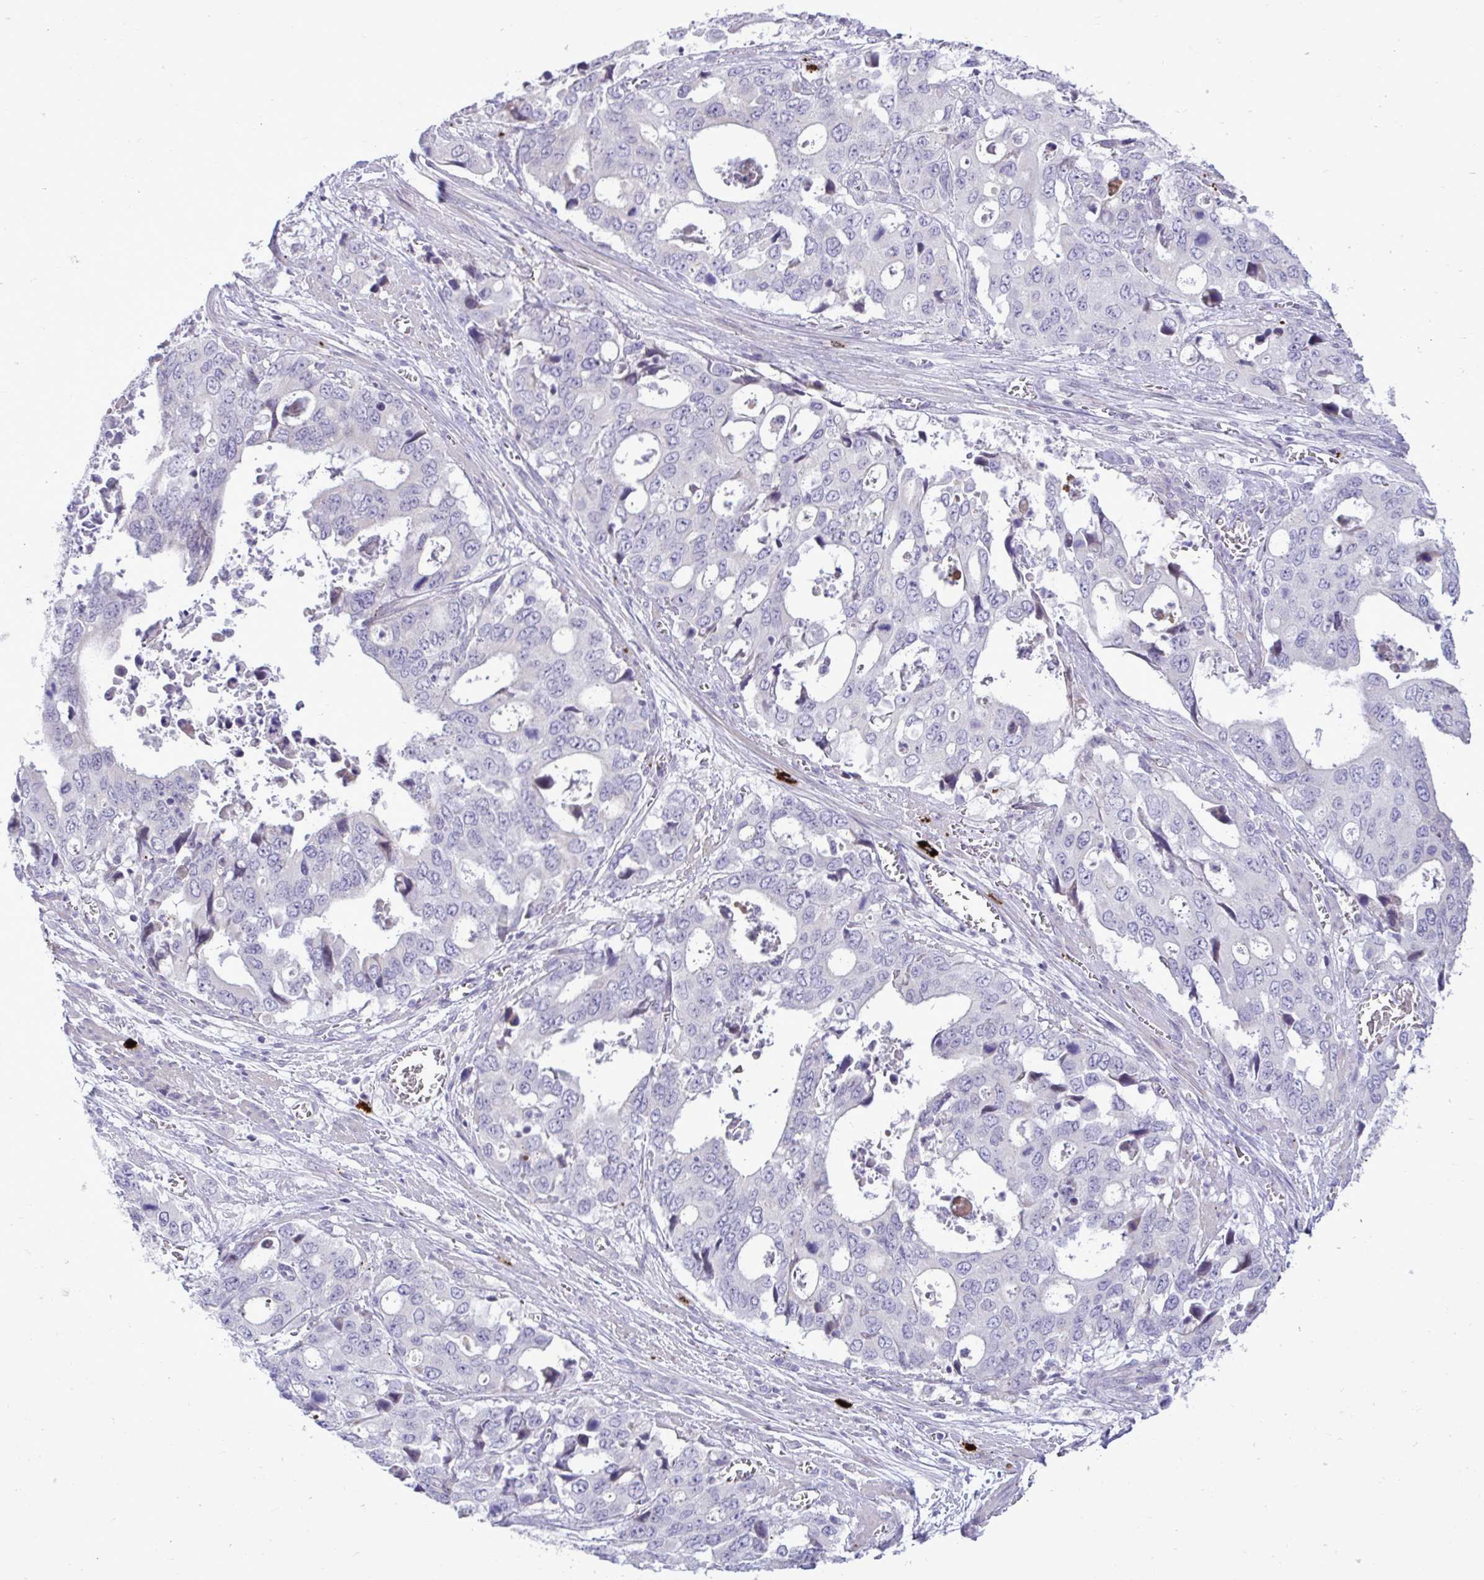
{"staining": {"intensity": "negative", "quantity": "none", "location": "none"}, "tissue": "stomach cancer", "cell_type": "Tumor cells", "image_type": "cancer", "snomed": [{"axis": "morphology", "description": "Adenocarcinoma, NOS"}, {"axis": "topography", "description": "Stomach, upper"}], "caption": "Stomach adenocarcinoma was stained to show a protein in brown. There is no significant staining in tumor cells.", "gene": "SPAG1", "patient": {"sex": "male", "age": 74}}